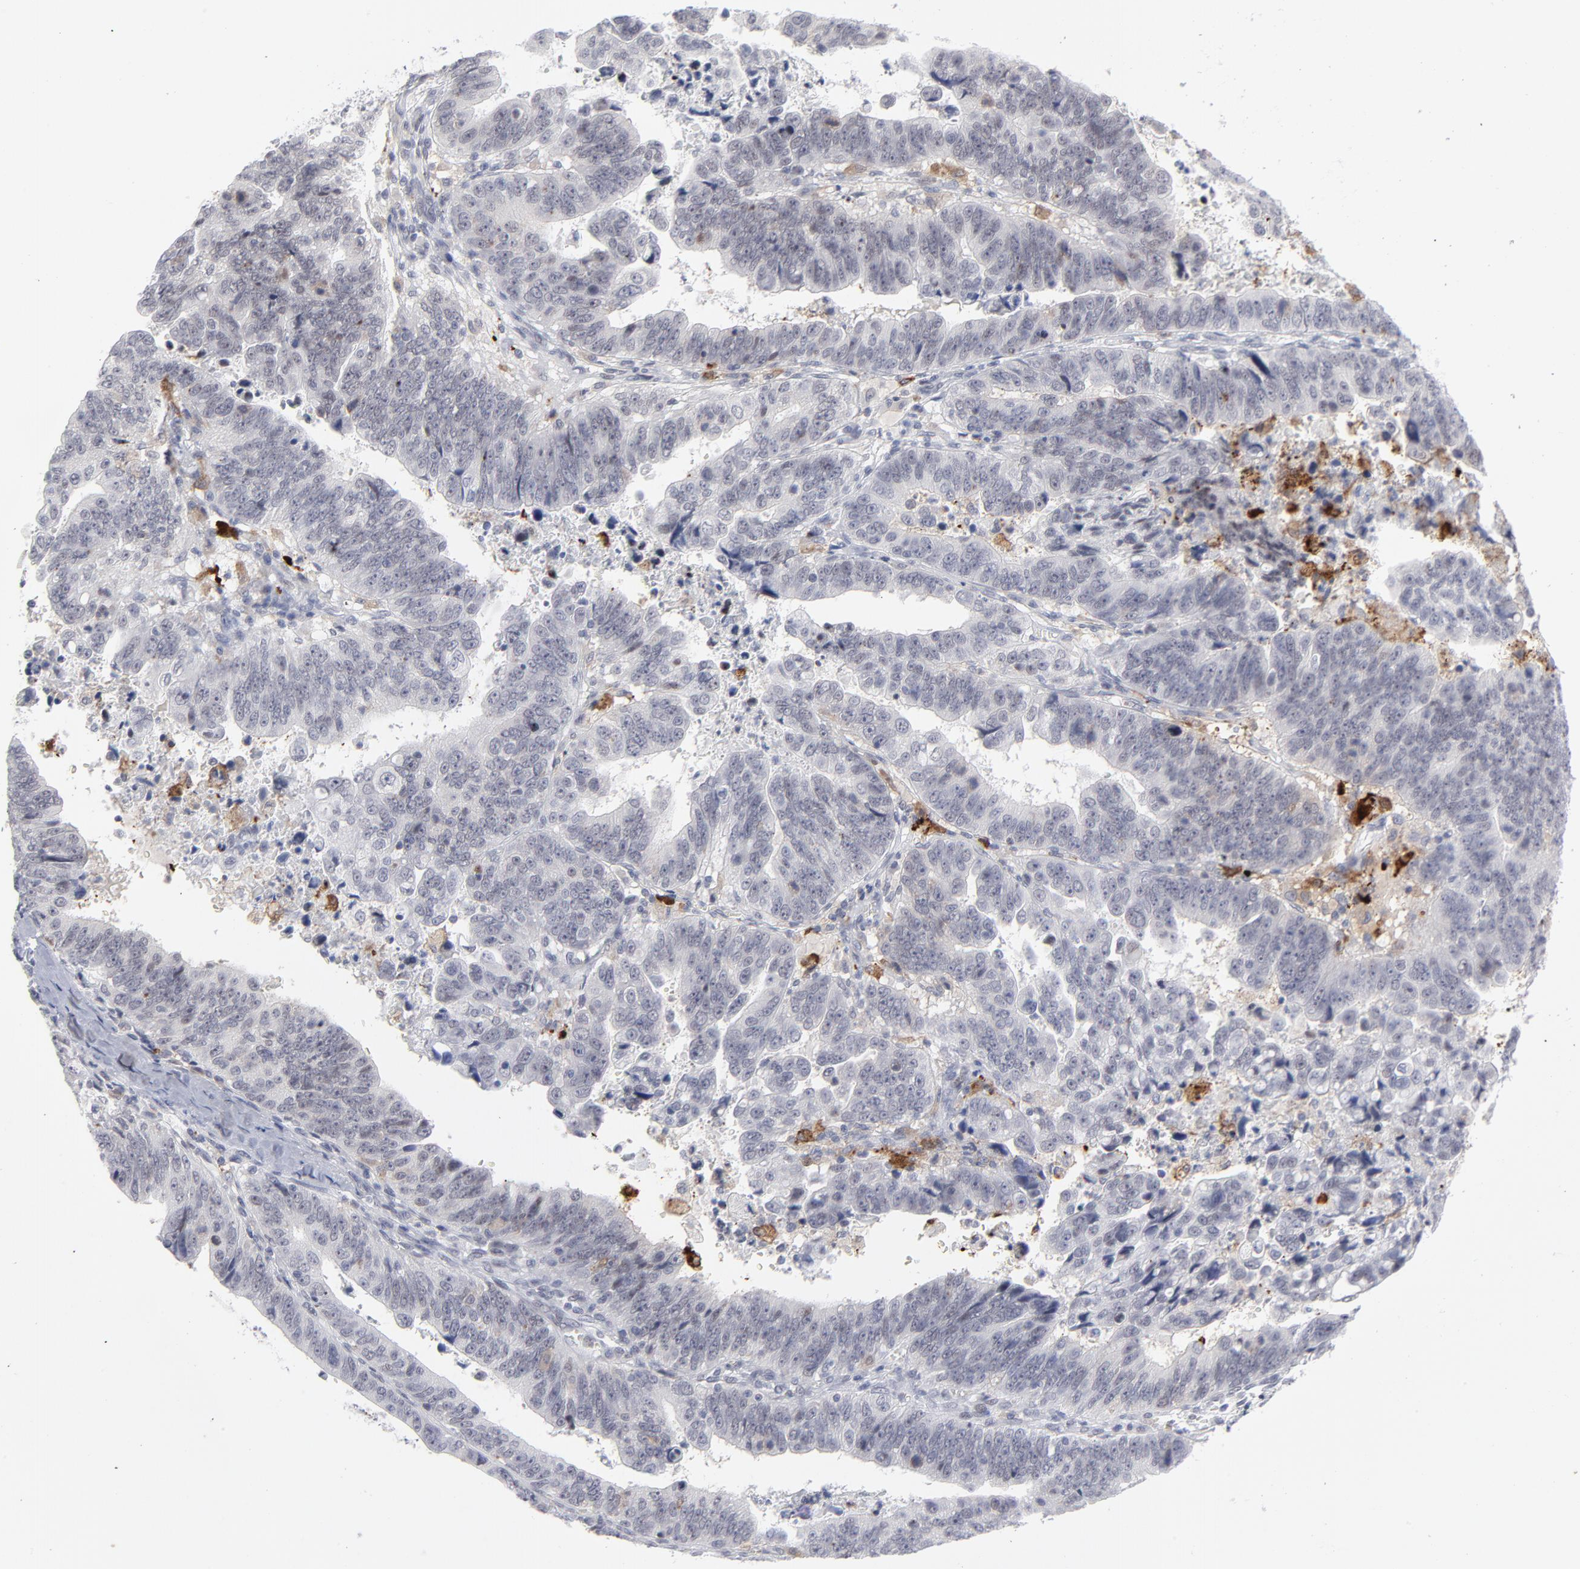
{"staining": {"intensity": "negative", "quantity": "none", "location": "none"}, "tissue": "stomach cancer", "cell_type": "Tumor cells", "image_type": "cancer", "snomed": [{"axis": "morphology", "description": "Adenocarcinoma, NOS"}, {"axis": "topography", "description": "Stomach, upper"}], "caption": "This photomicrograph is of stomach adenocarcinoma stained with immunohistochemistry to label a protein in brown with the nuclei are counter-stained blue. There is no staining in tumor cells. (DAB immunohistochemistry (IHC), high magnification).", "gene": "CCR2", "patient": {"sex": "female", "age": 50}}